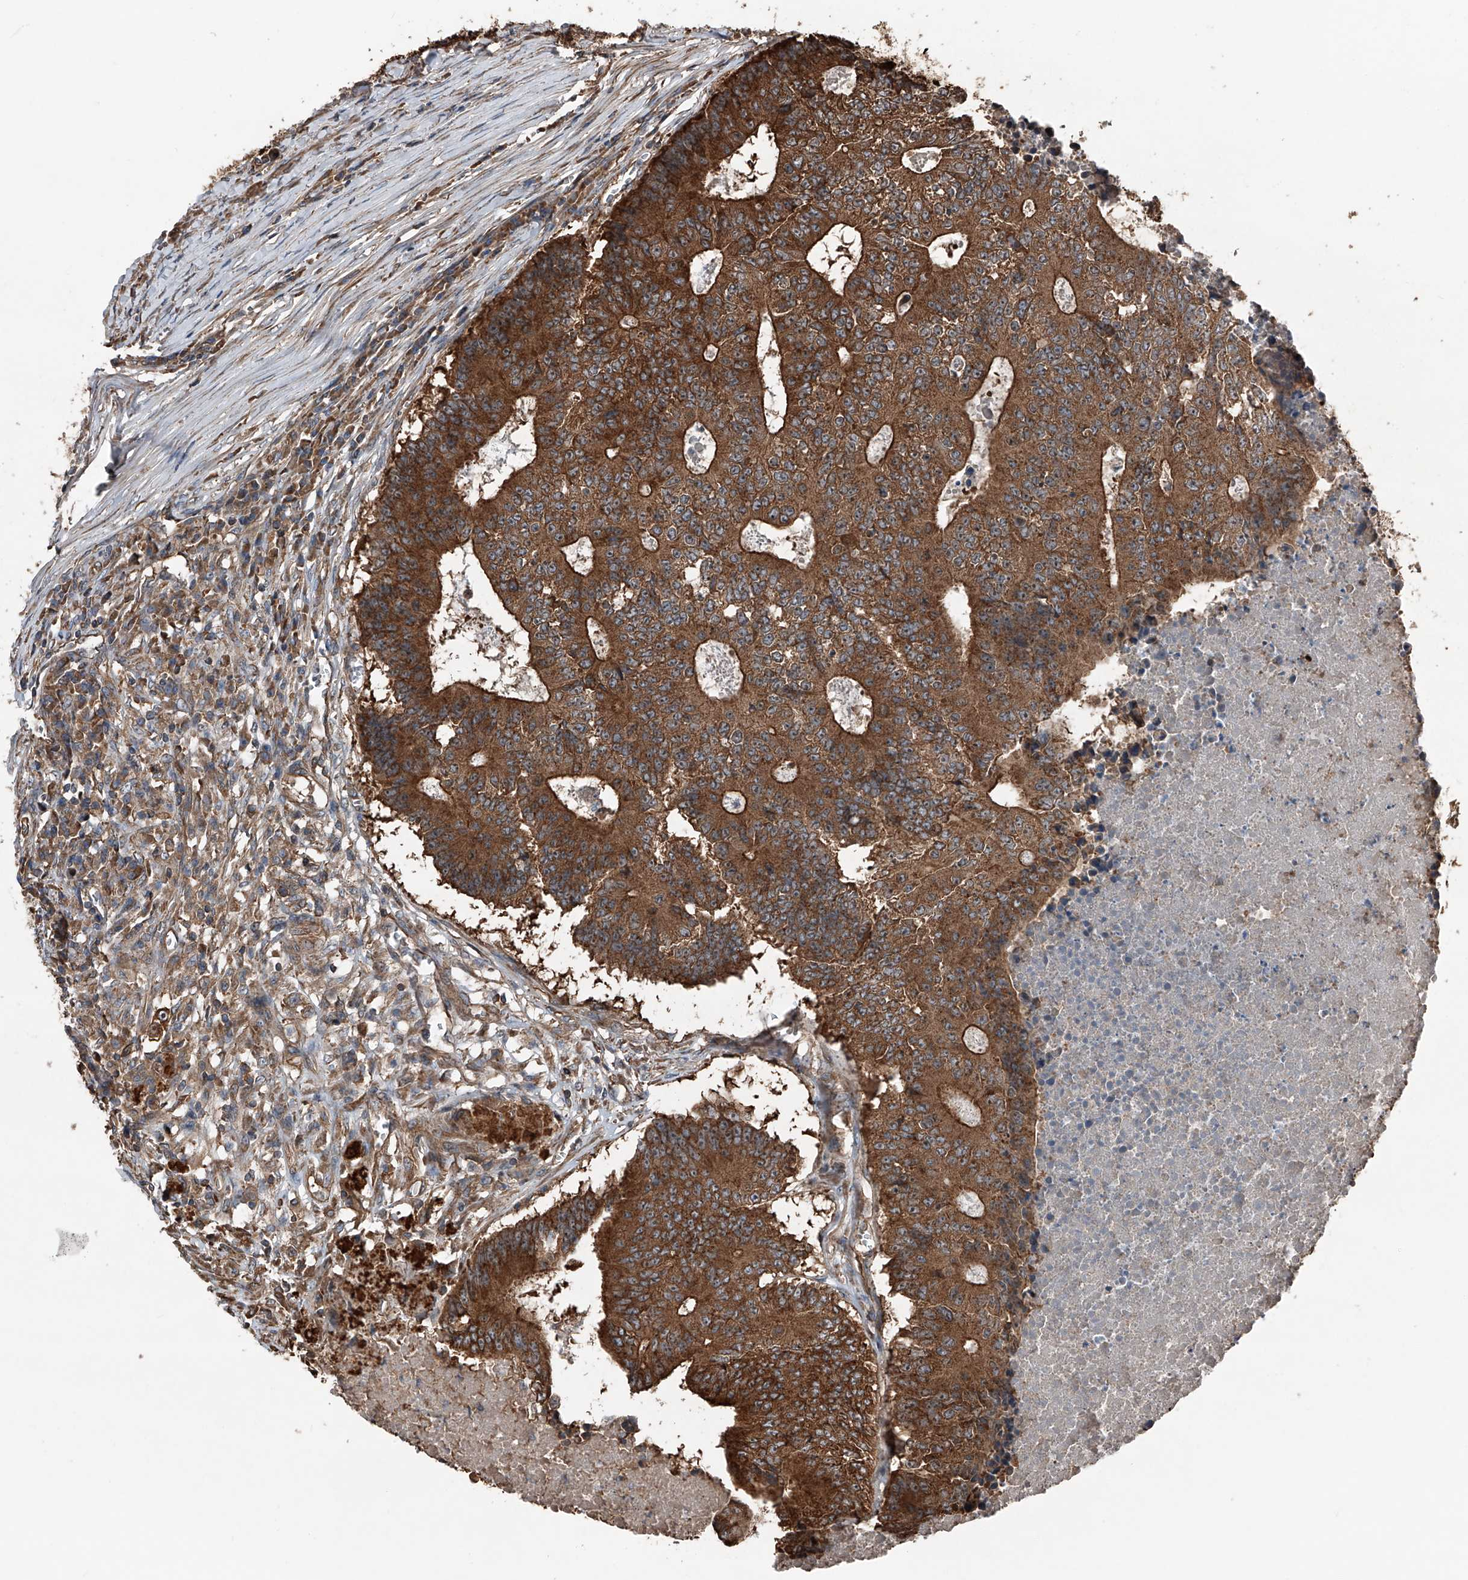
{"staining": {"intensity": "strong", "quantity": ">75%", "location": "cytoplasmic/membranous"}, "tissue": "colorectal cancer", "cell_type": "Tumor cells", "image_type": "cancer", "snomed": [{"axis": "morphology", "description": "Adenocarcinoma, NOS"}, {"axis": "topography", "description": "Colon"}], "caption": "This image demonstrates immunohistochemistry (IHC) staining of human adenocarcinoma (colorectal), with high strong cytoplasmic/membranous expression in approximately >75% of tumor cells.", "gene": "KCNJ2", "patient": {"sex": "male", "age": 87}}